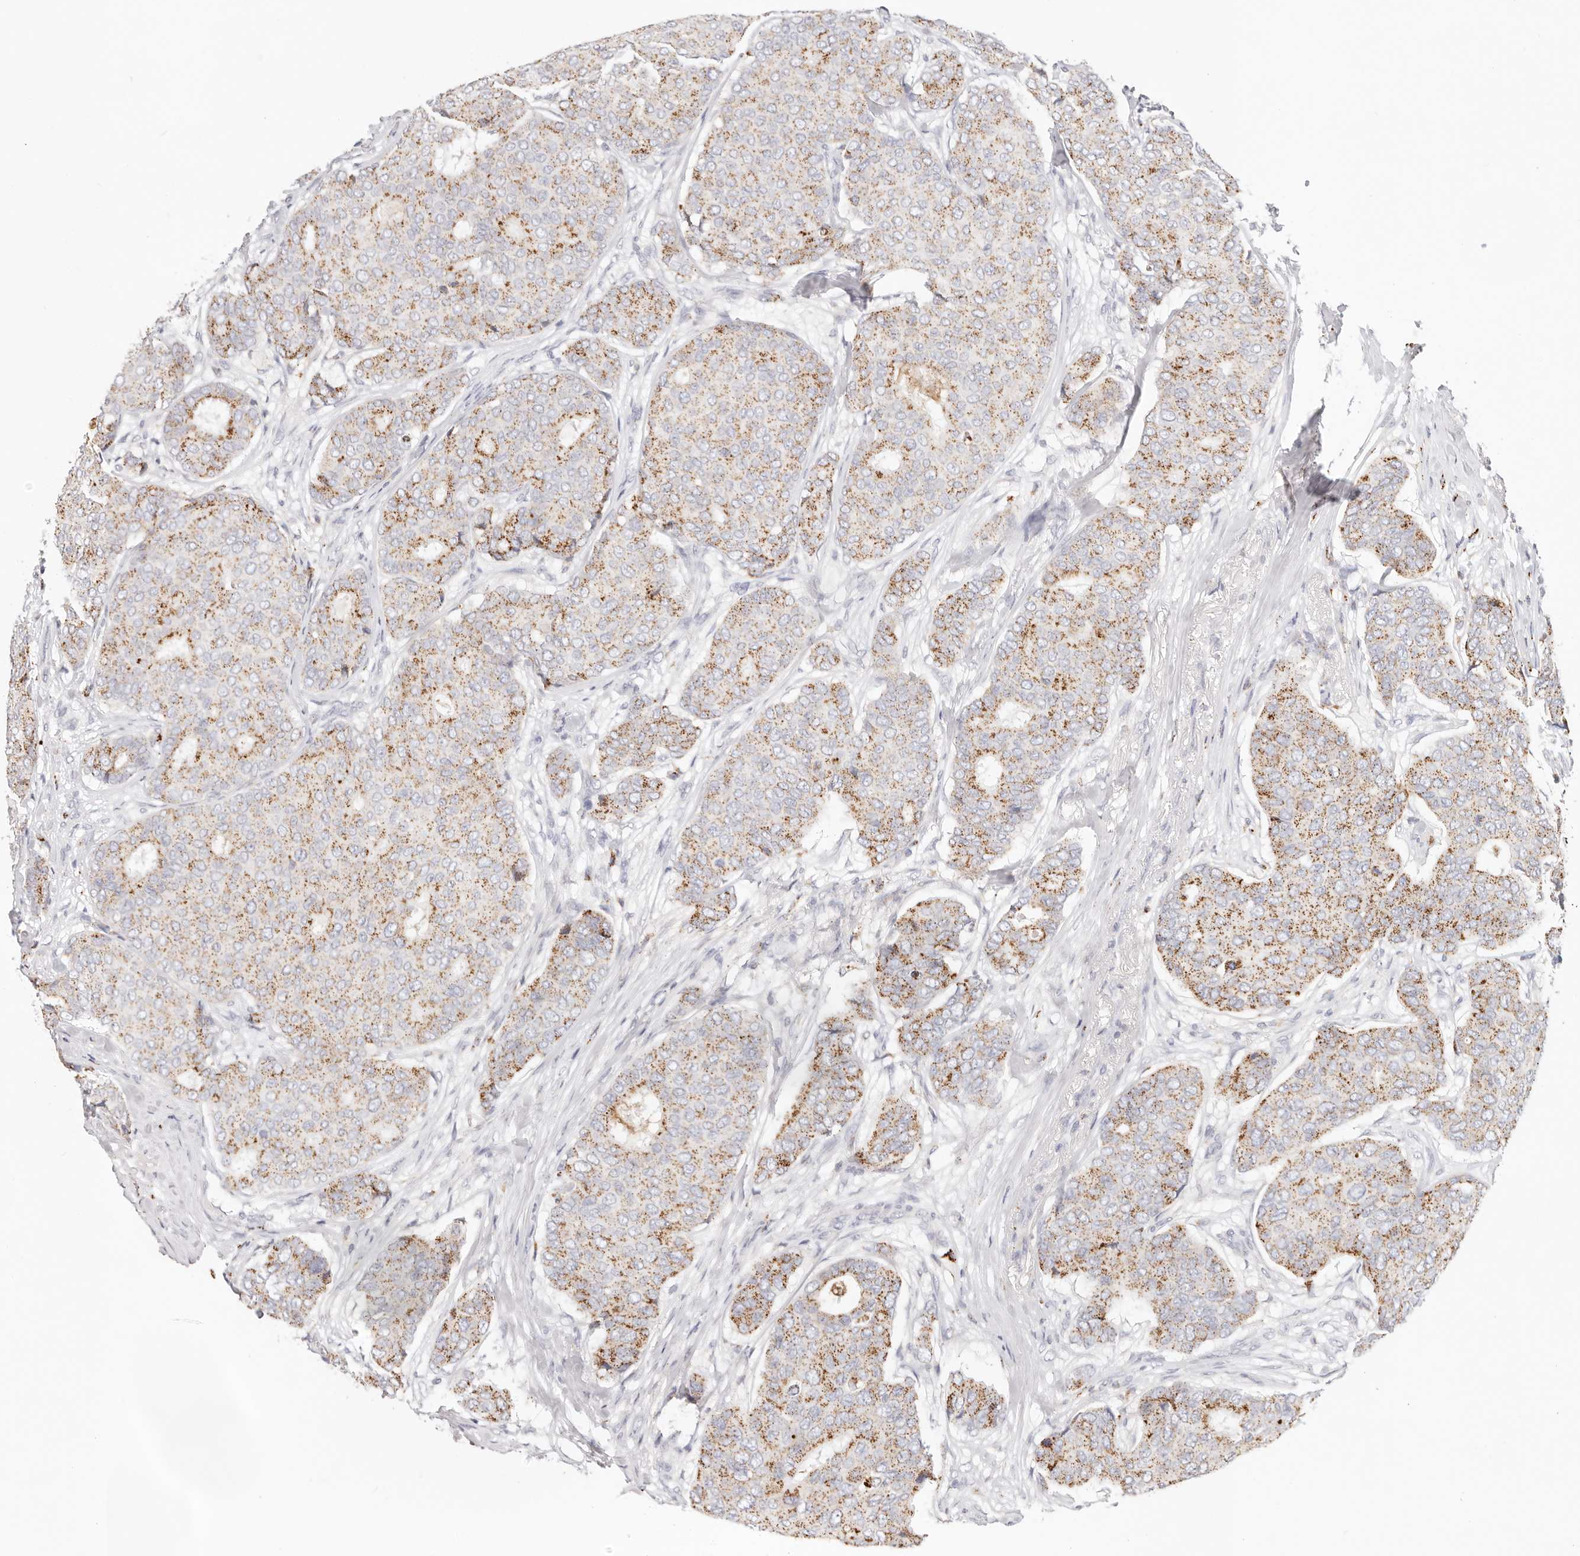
{"staining": {"intensity": "moderate", "quantity": "25%-75%", "location": "cytoplasmic/membranous"}, "tissue": "breast cancer", "cell_type": "Tumor cells", "image_type": "cancer", "snomed": [{"axis": "morphology", "description": "Duct carcinoma"}, {"axis": "topography", "description": "Breast"}], "caption": "Protein analysis of breast invasive ductal carcinoma tissue reveals moderate cytoplasmic/membranous positivity in about 25%-75% of tumor cells.", "gene": "STKLD1", "patient": {"sex": "female", "age": 75}}